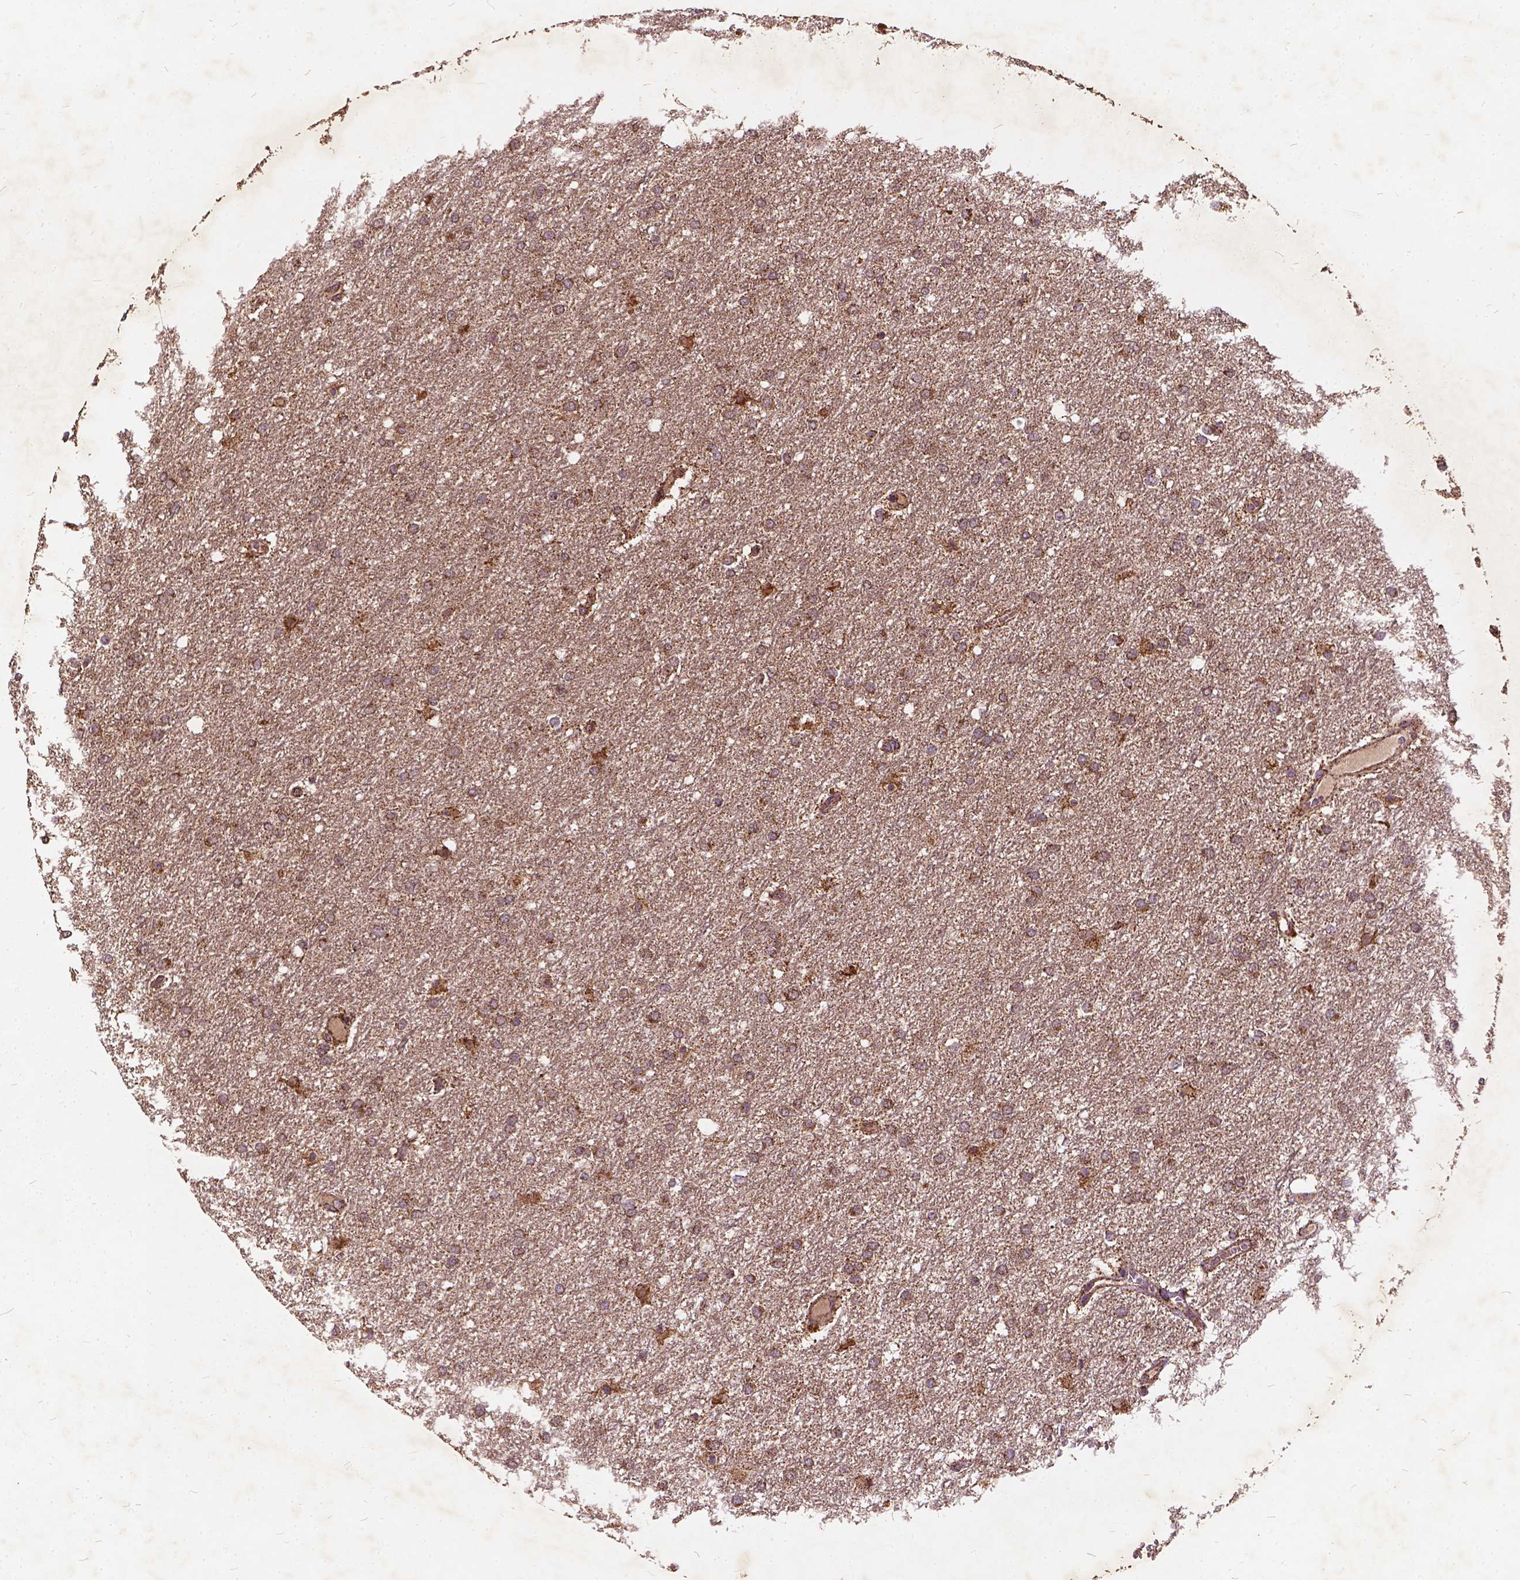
{"staining": {"intensity": "moderate", "quantity": ">75%", "location": "cytoplasmic/membranous"}, "tissue": "glioma", "cell_type": "Tumor cells", "image_type": "cancer", "snomed": [{"axis": "morphology", "description": "Glioma, malignant, High grade"}, {"axis": "topography", "description": "Brain"}], "caption": "Human glioma stained for a protein (brown) demonstrates moderate cytoplasmic/membranous positive staining in about >75% of tumor cells.", "gene": "UBXN2A", "patient": {"sex": "female", "age": 61}}